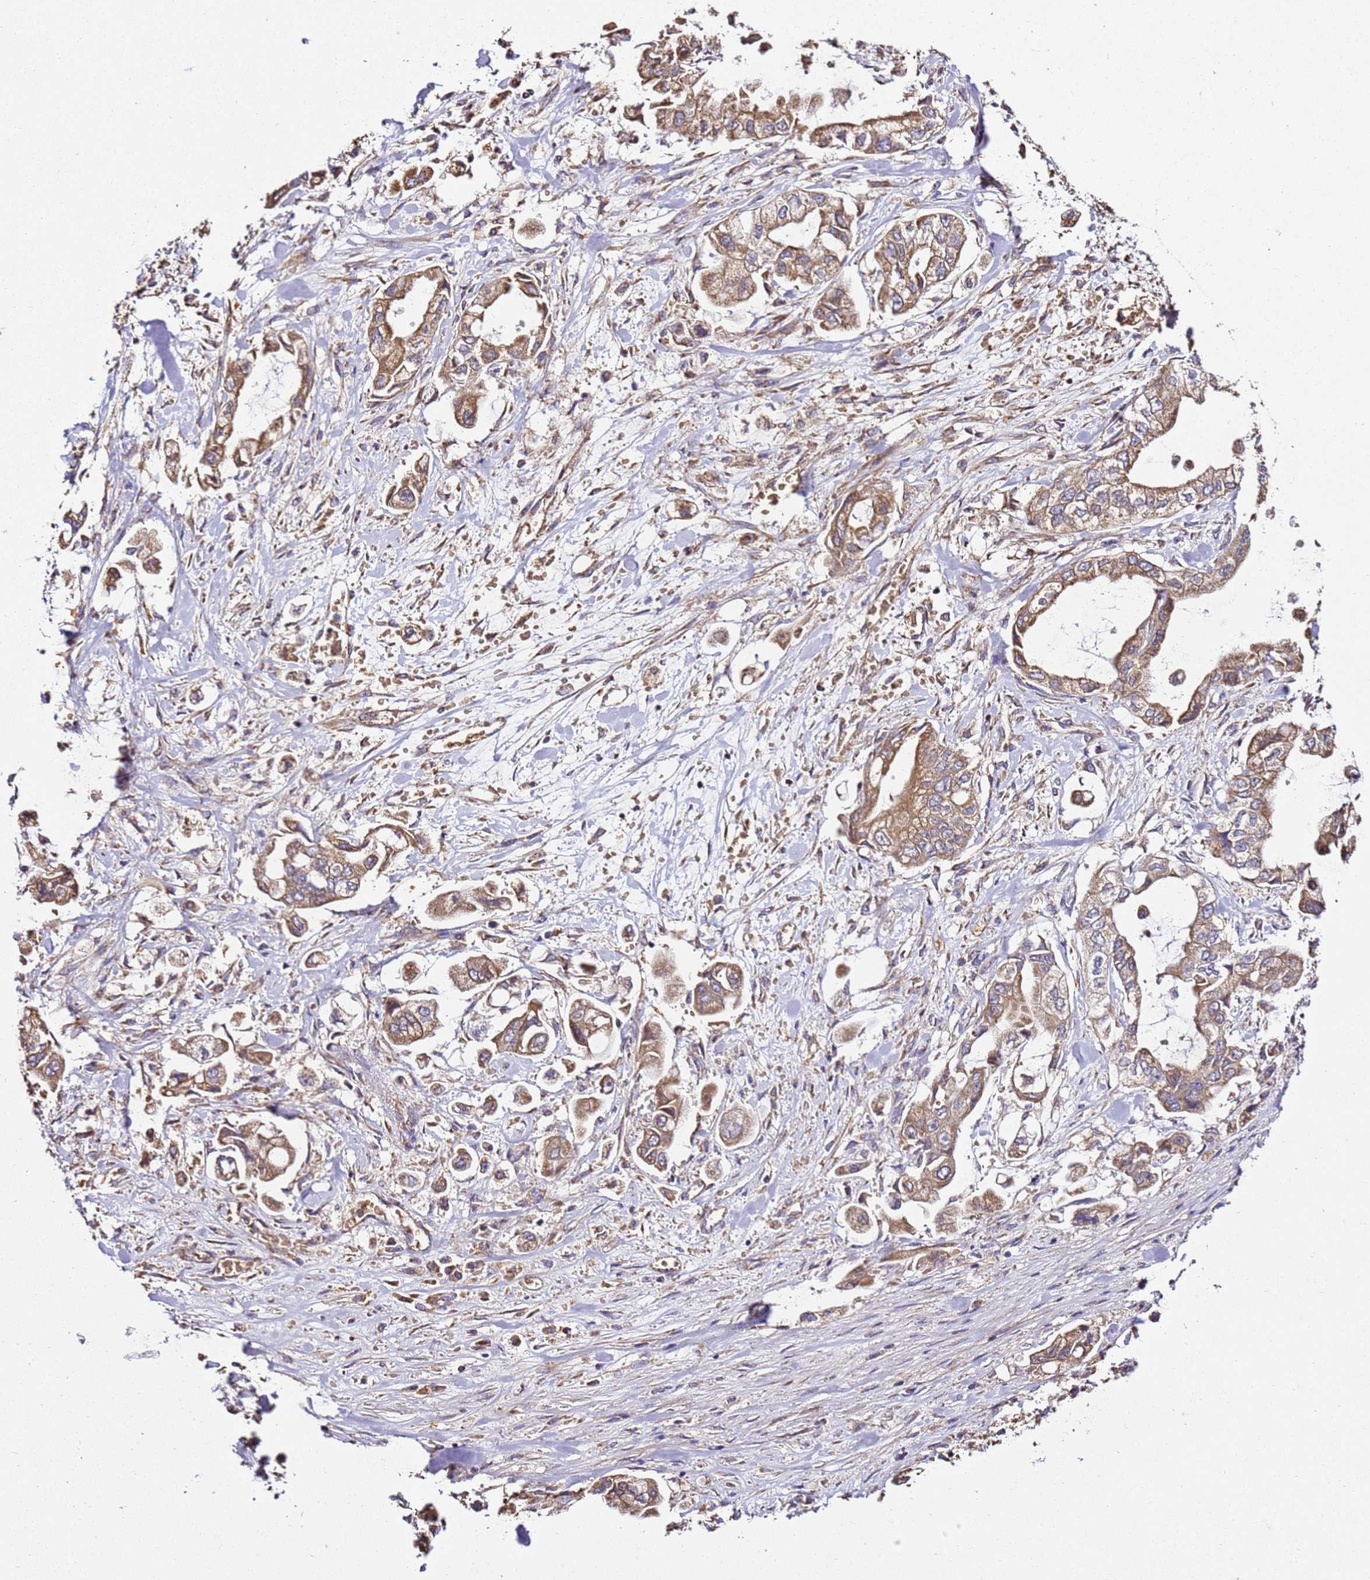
{"staining": {"intensity": "moderate", "quantity": ">75%", "location": "cytoplasmic/membranous"}, "tissue": "stomach cancer", "cell_type": "Tumor cells", "image_type": "cancer", "snomed": [{"axis": "morphology", "description": "Adenocarcinoma, NOS"}, {"axis": "topography", "description": "Stomach"}], "caption": "An IHC histopathology image of neoplastic tissue is shown. Protein staining in brown labels moderate cytoplasmic/membranous positivity in adenocarcinoma (stomach) within tumor cells.", "gene": "LRRIQ1", "patient": {"sex": "male", "age": 62}}